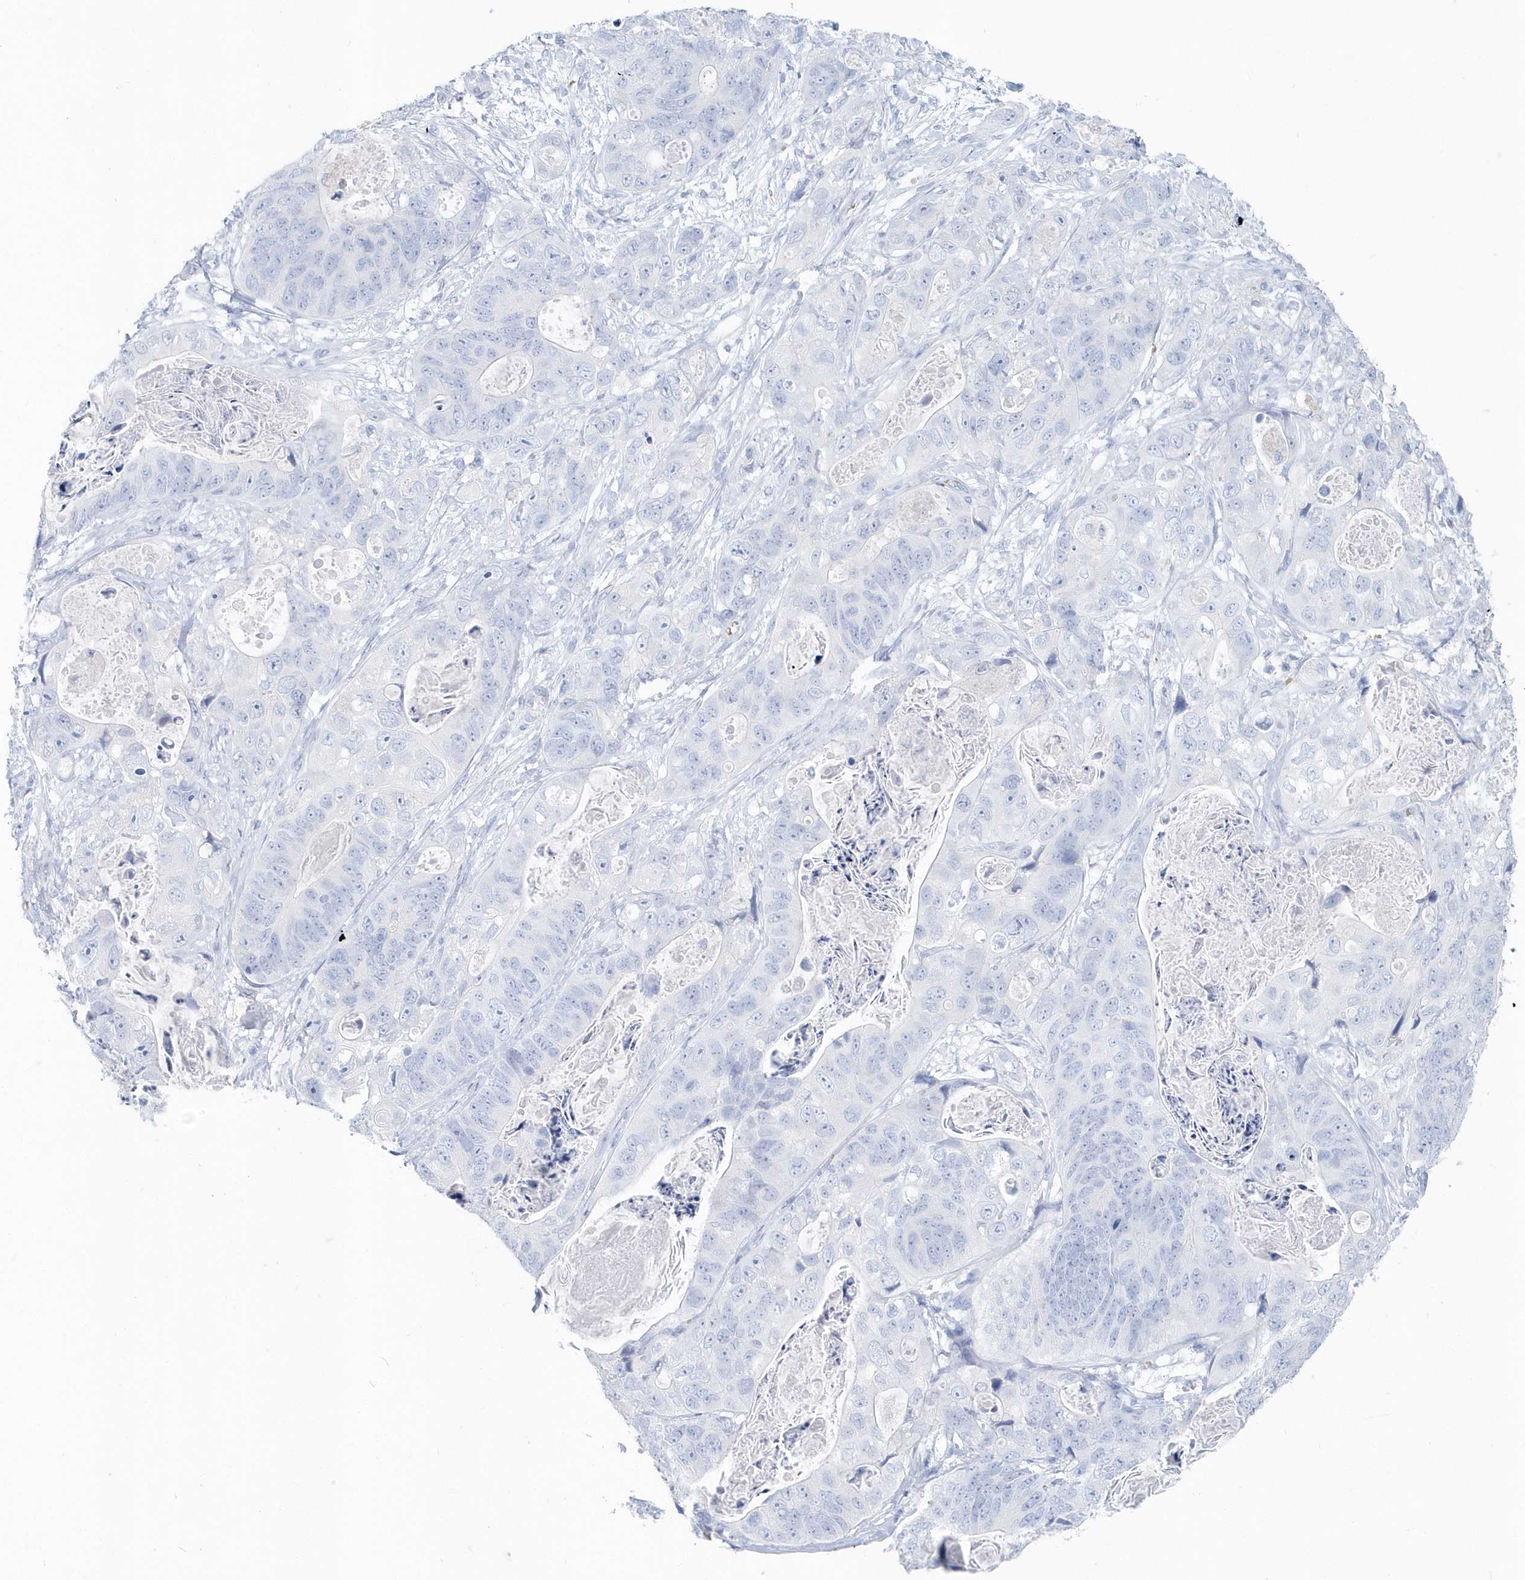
{"staining": {"intensity": "negative", "quantity": "none", "location": "none"}, "tissue": "stomach cancer", "cell_type": "Tumor cells", "image_type": "cancer", "snomed": [{"axis": "morphology", "description": "Adenocarcinoma, NOS"}, {"axis": "topography", "description": "Stomach"}], "caption": "An immunohistochemistry image of adenocarcinoma (stomach) is shown. There is no staining in tumor cells of adenocarcinoma (stomach).", "gene": "HBA2", "patient": {"sex": "female", "age": 89}}